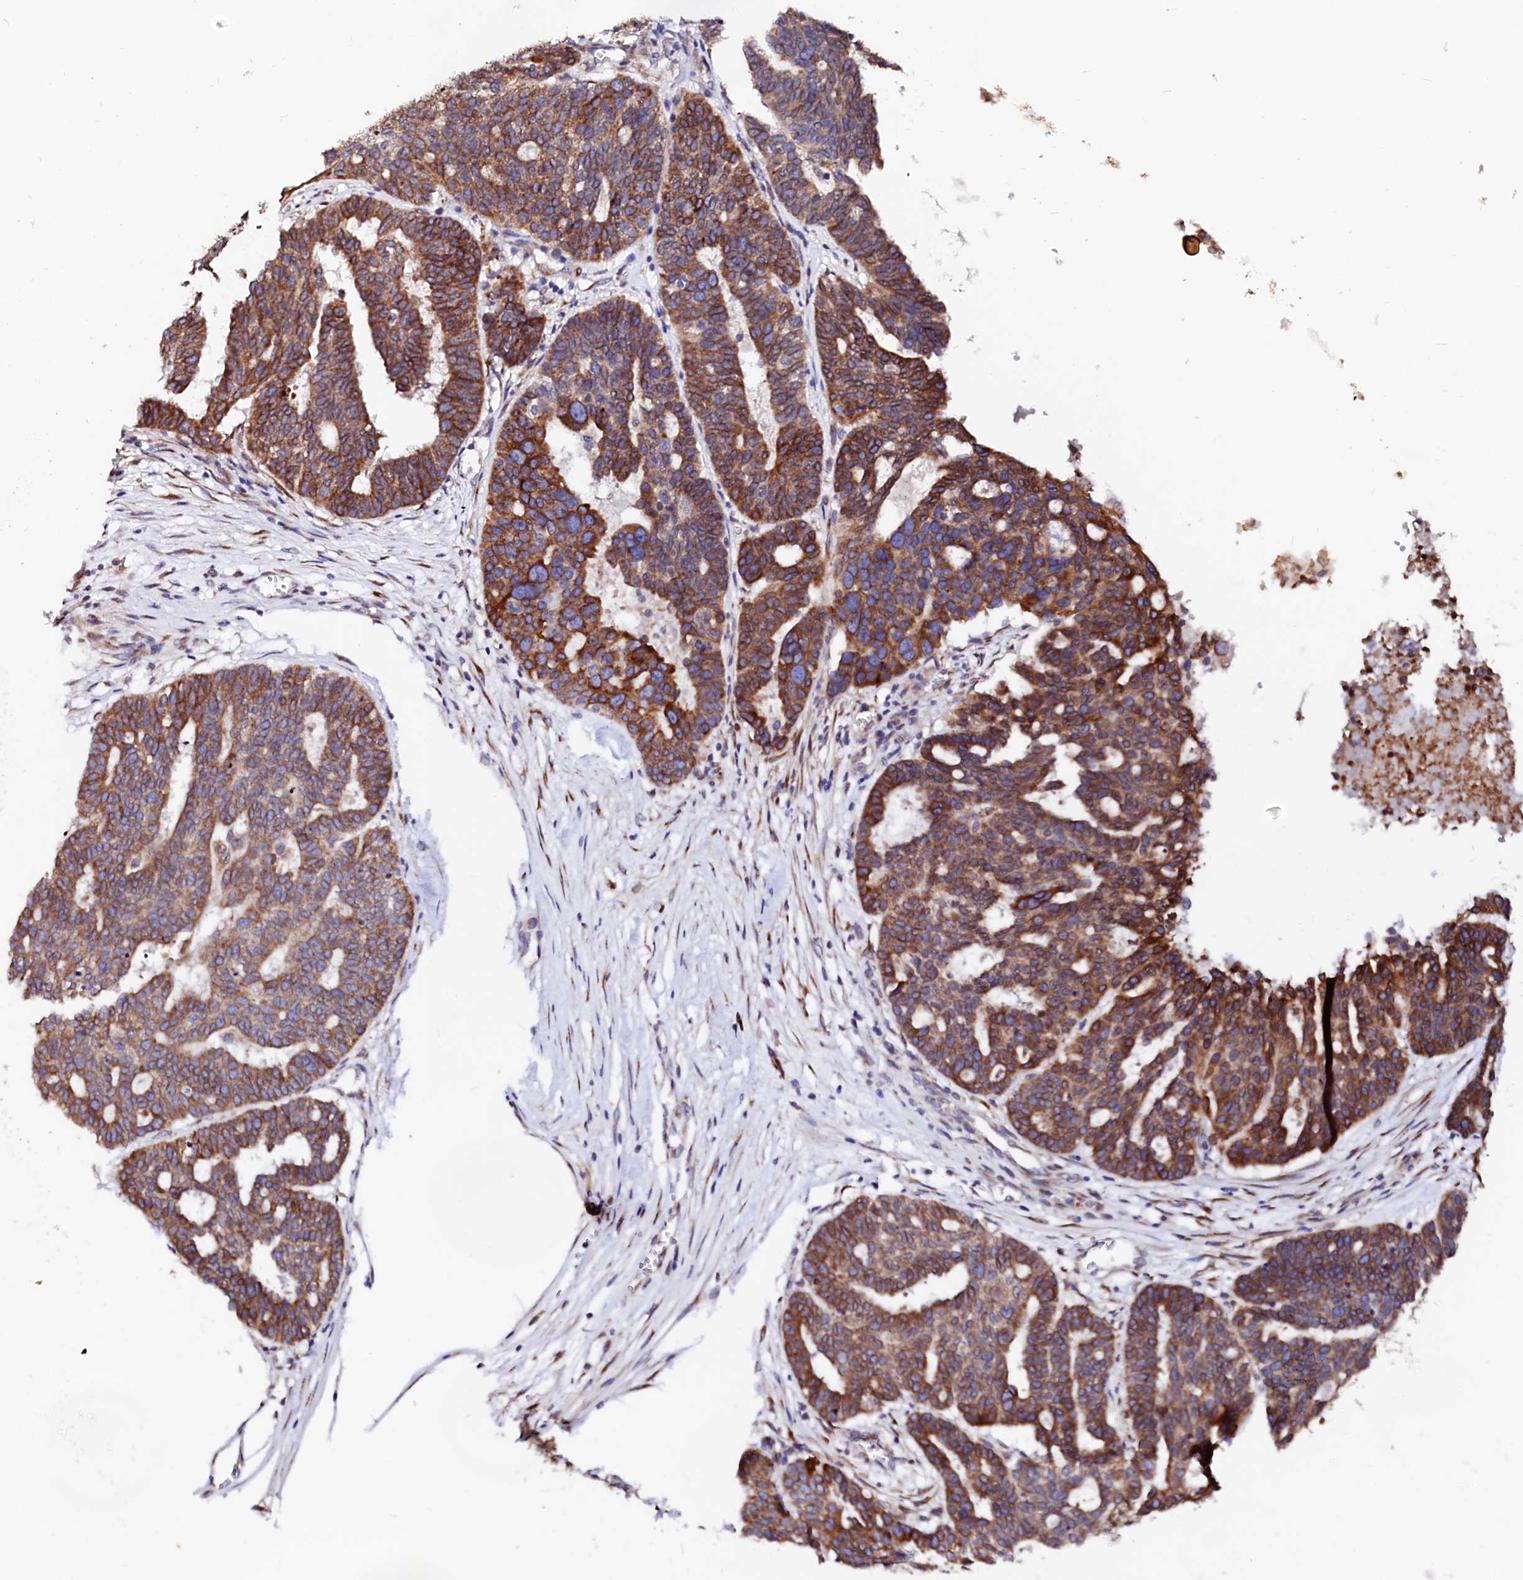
{"staining": {"intensity": "strong", "quantity": ">75%", "location": "cytoplasmic/membranous"}, "tissue": "ovarian cancer", "cell_type": "Tumor cells", "image_type": "cancer", "snomed": [{"axis": "morphology", "description": "Cystadenocarcinoma, serous, NOS"}, {"axis": "topography", "description": "Ovary"}], "caption": "Immunohistochemical staining of human ovarian serous cystadenocarcinoma demonstrates high levels of strong cytoplasmic/membranous protein expression in about >75% of tumor cells. (Brightfield microscopy of DAB IHC at high magnification).", "gene": "LMAN1", "patient": {"sex": "female", "age": 59}}